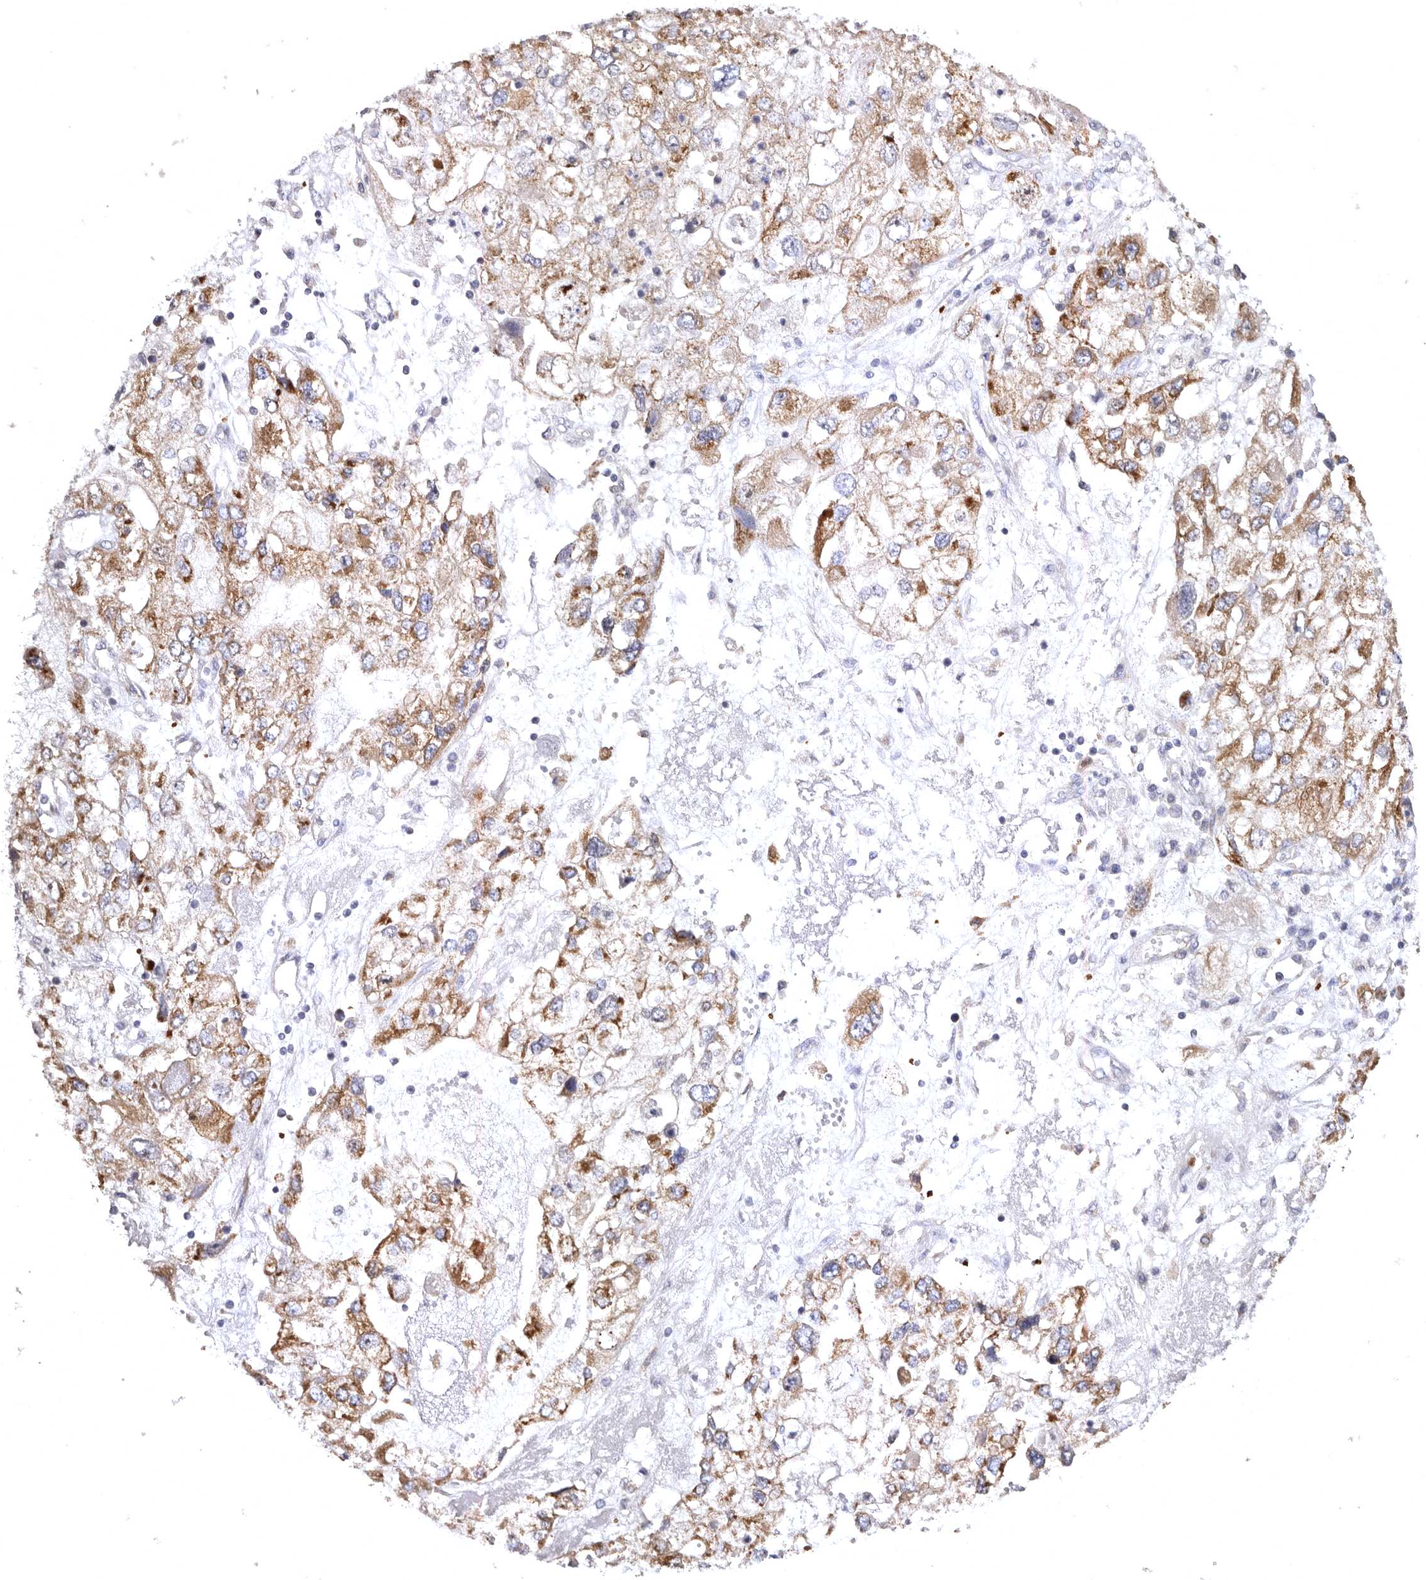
{"staining": {"intensity": "moderate", "quantity": ">75%", "location": "cytoplasmic/membranous"}, "tissue": "endometrial cancer", "cell_type": "Tumor cells", "image_type": "cancer", "snomed": [{"axis": "morphology", "description": "Adenocarcinoma, NOS"}, {"axis": "topography", "description": "Endometrium"}], "caption": "A brown stain highlights moderate cytoplasmic/membranous expression of a protein in endometrial cancer (adenocarcinoma) tumor cells. (Brightfield microscopy of DAB IHC at high magnification).", "gene": "BAIAP2L1", "patient": {"sex": "female", "age": 49}}